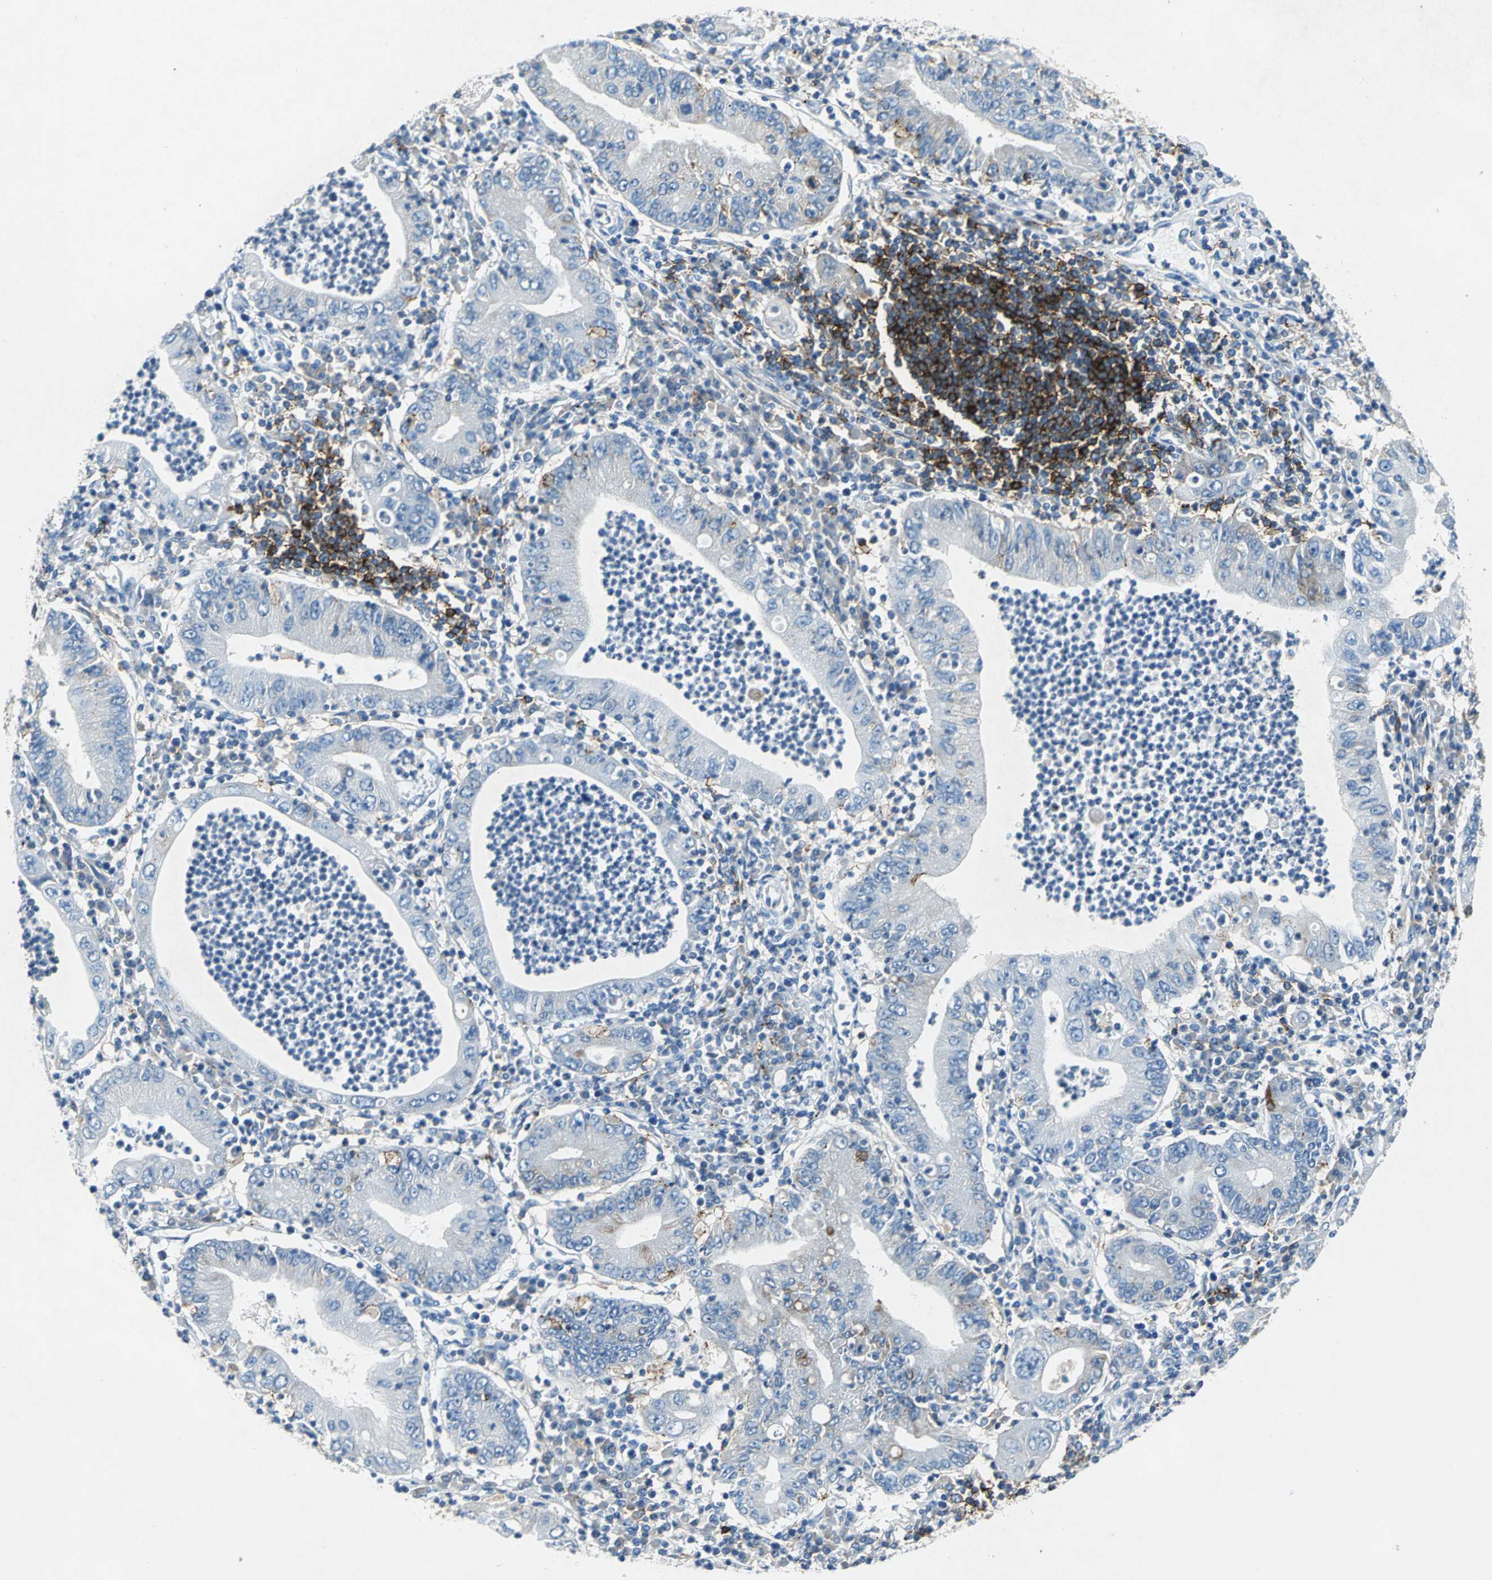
{"staining": {"intensity": "strong", "quantity": "25%-75%", "location": "cytoplasmic/membranous"}, "tissue": "stomach cancer", "cell_type": "Tumor cells", "image_type": "cancer", "snomed": [{"axis": "morphology", "description": "Normal tissue, NOS"}, {"axis": "morphology", "description": "Adenocarcinoma, NOS"}, {"axis": "topography", "description": "Esophagus"}, {"axis": "topography", "description": "Stomach, upper"}, {"axis": "topography", "description": "Peripheral nerve tissue"}], "caption": "Stomach adenocarcinoma stained for a protein (brown) demonstrates strong cytoplasmic/membranous positive staining in approximately 25%-75% of tumor cells.", "gene": "RPS13", "patient": {"sex": "male", "age": 62}}